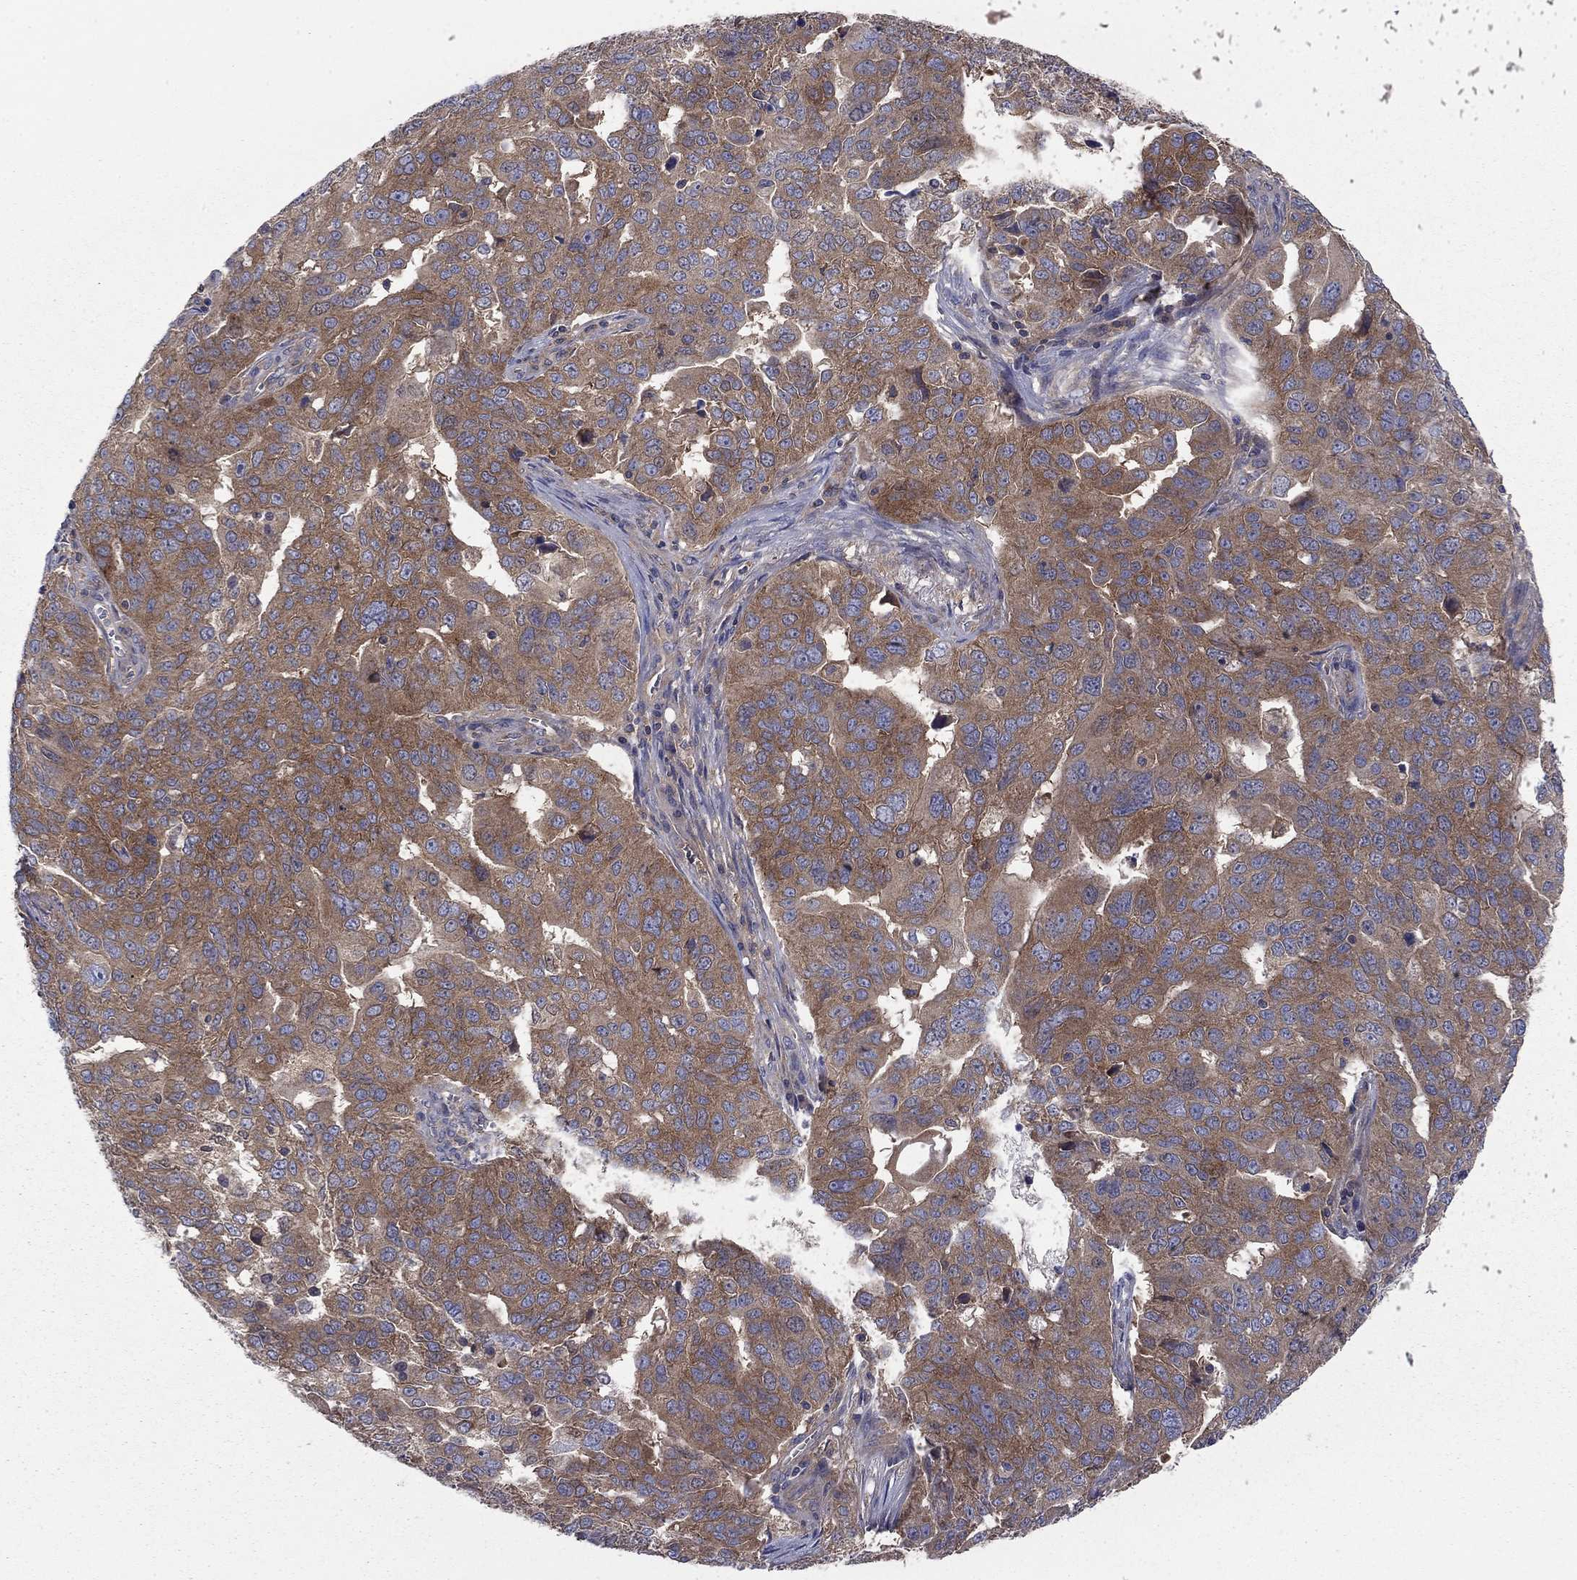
{"staining": {"intensity": "moderate", "quantity": ">75%", "location": "cytoplasmic/membranous"}, "tissue": "ovarian cancer", "cell_type": "Tumor cells", "image_type": "cancer", "snomed": [{"axis": "morphology", "description": "Carcinoma, endometroid"}, {"axis": "topography", "description": "Soft tissue"}, {"axis": "topography", "description": "Ovary"}], "caption": "A medium amount of moderate cytoplasmic/membranous staining is seen in about >75% of tumor cells in ovarian cancer tissue. (brown staining indicates protein expression, while blue staining denotes nuclei).", "gene": "RNF123", "patient": {"sex": "female", "age": 52}}